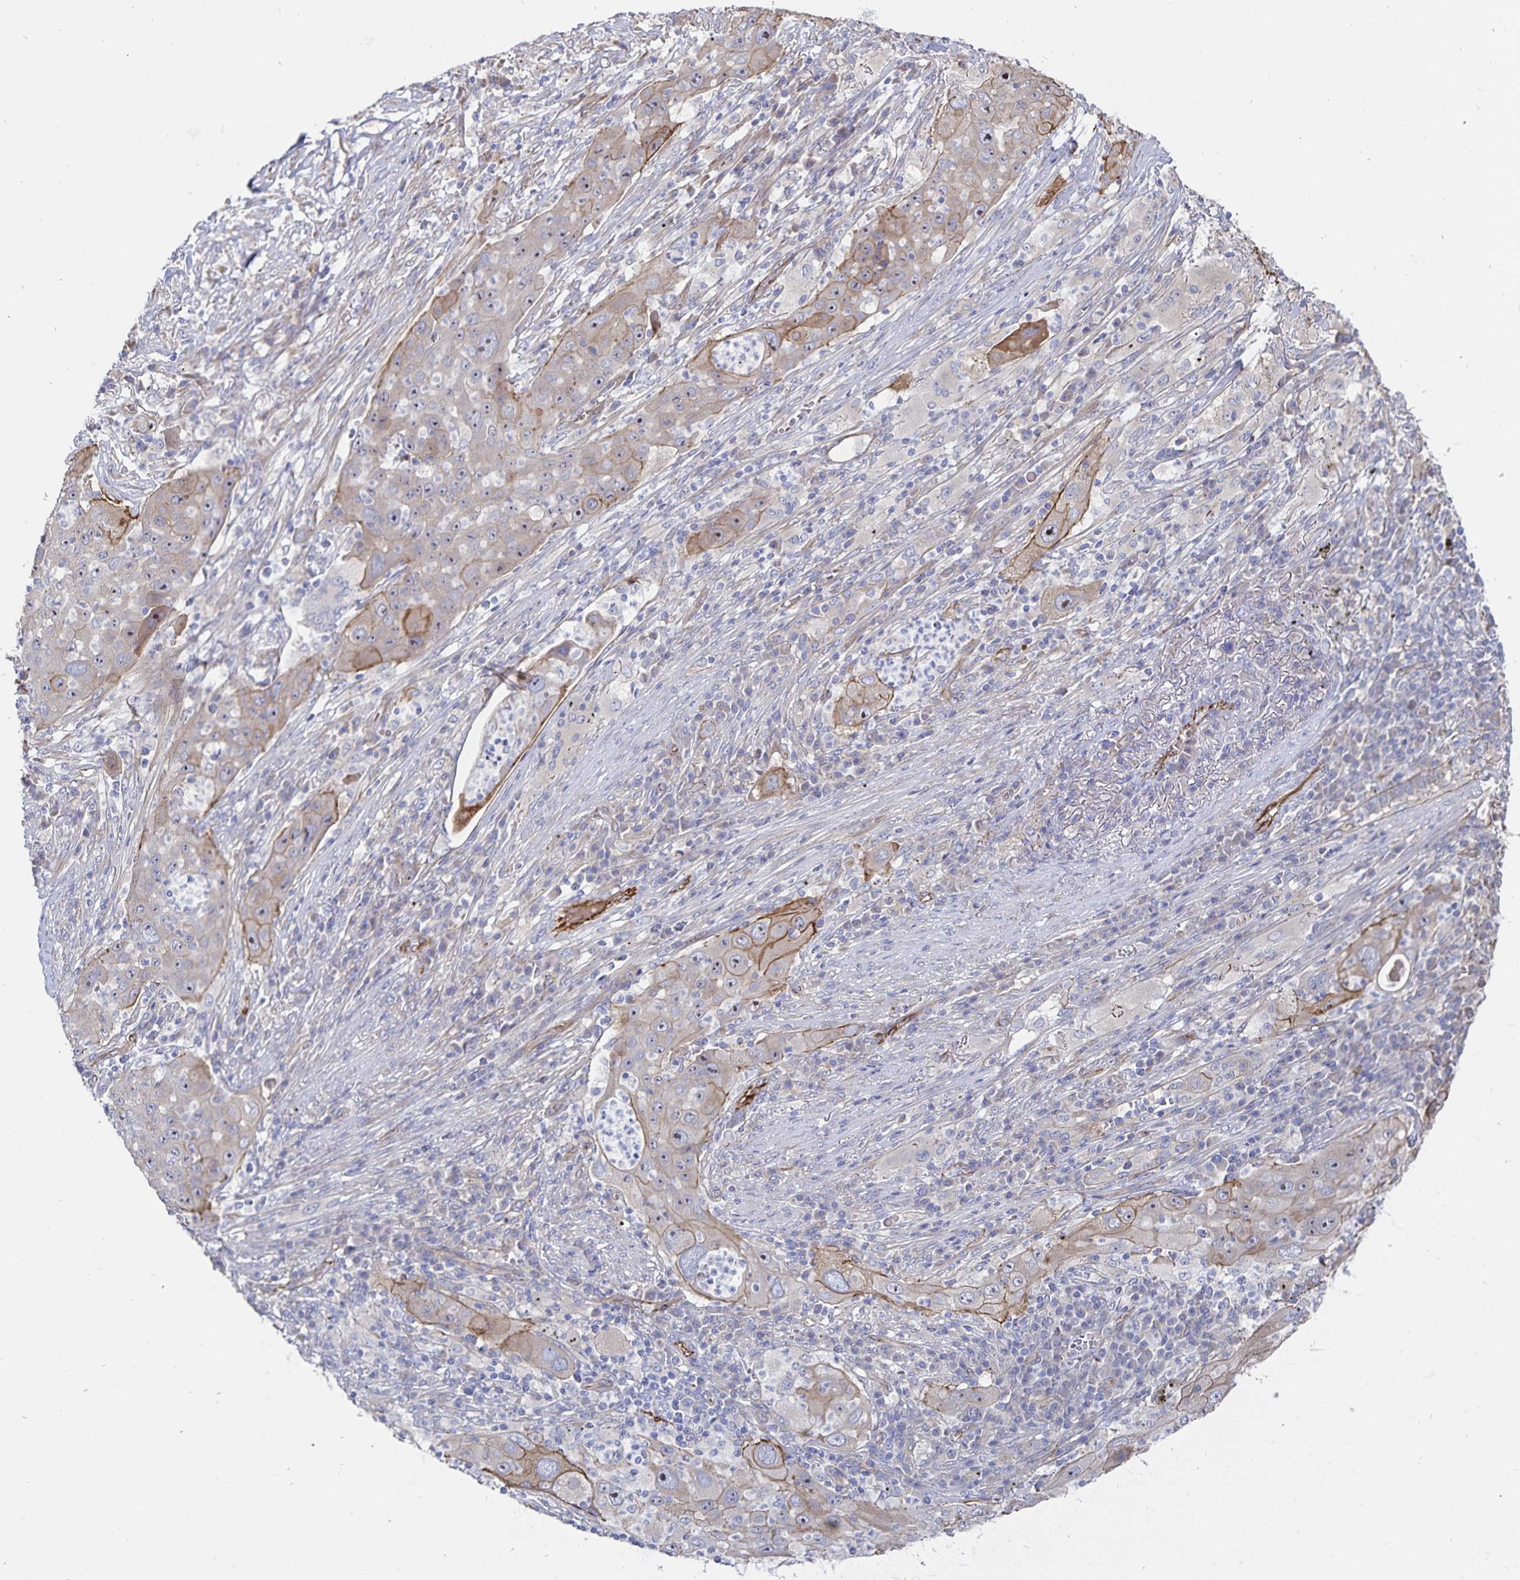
{"staining": {"intensity": "moderate", "quantity": "<25%", "location": "cytoplasmic/membranous"}, "tissue": "lung cancer", "cell_type": "Tumor cells", "image_type": "cancer", "snomed": [{"axis": "morphology", "description": "Squamous cell carcinoma, NOS"}, {"axis": "topography", "description": "Lung"}], "caption": "The image demonstrates staining of lung squamous cell carcinoma, revealing moderate cytoplasmic/membranous protein expression (brown color) within tumor cells.", "gene": "SSTR1", "patient": {"sex": "female", "age": 59}}